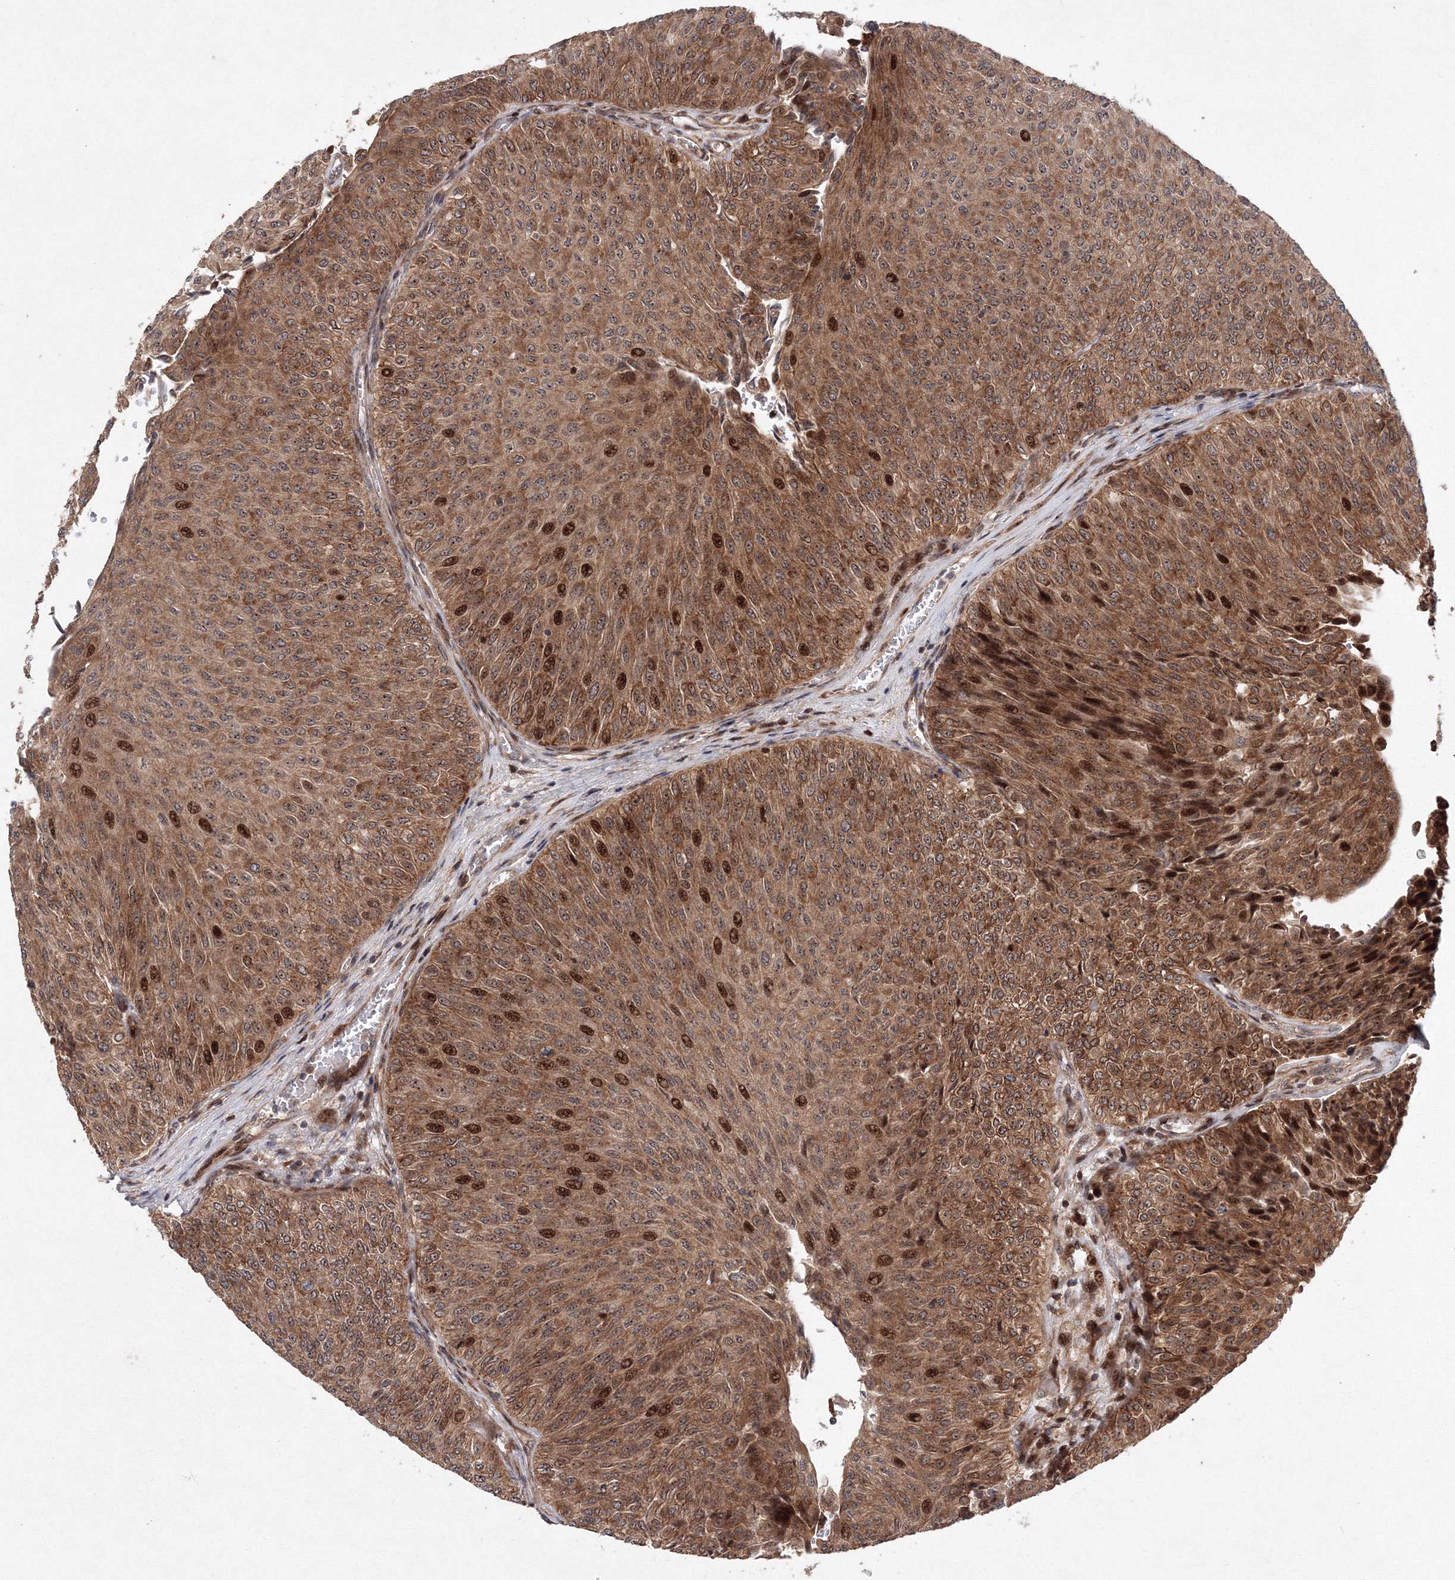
{"staining": {"intensity": "moderate", "quantity": ">75%", "location": "cytoplasmic/membranous,nuclear"}, "tissue": "urothelial cancer", "cell_type": "Tumor cells", "image_type": "cancer", "snomed": [{"axis": "morphology", "description": "Urothelial carcinoma, Low grade"}, {"axis": "topography", "description": "Urinary bladder"}], "caption": "Urothelial cancer tissue displays moderate cytoplasmic/membranous and nuclear staining in about >75% of tumor cells", "gene": "ANKAR", "patient": {"sex": "male", "age": 78}}